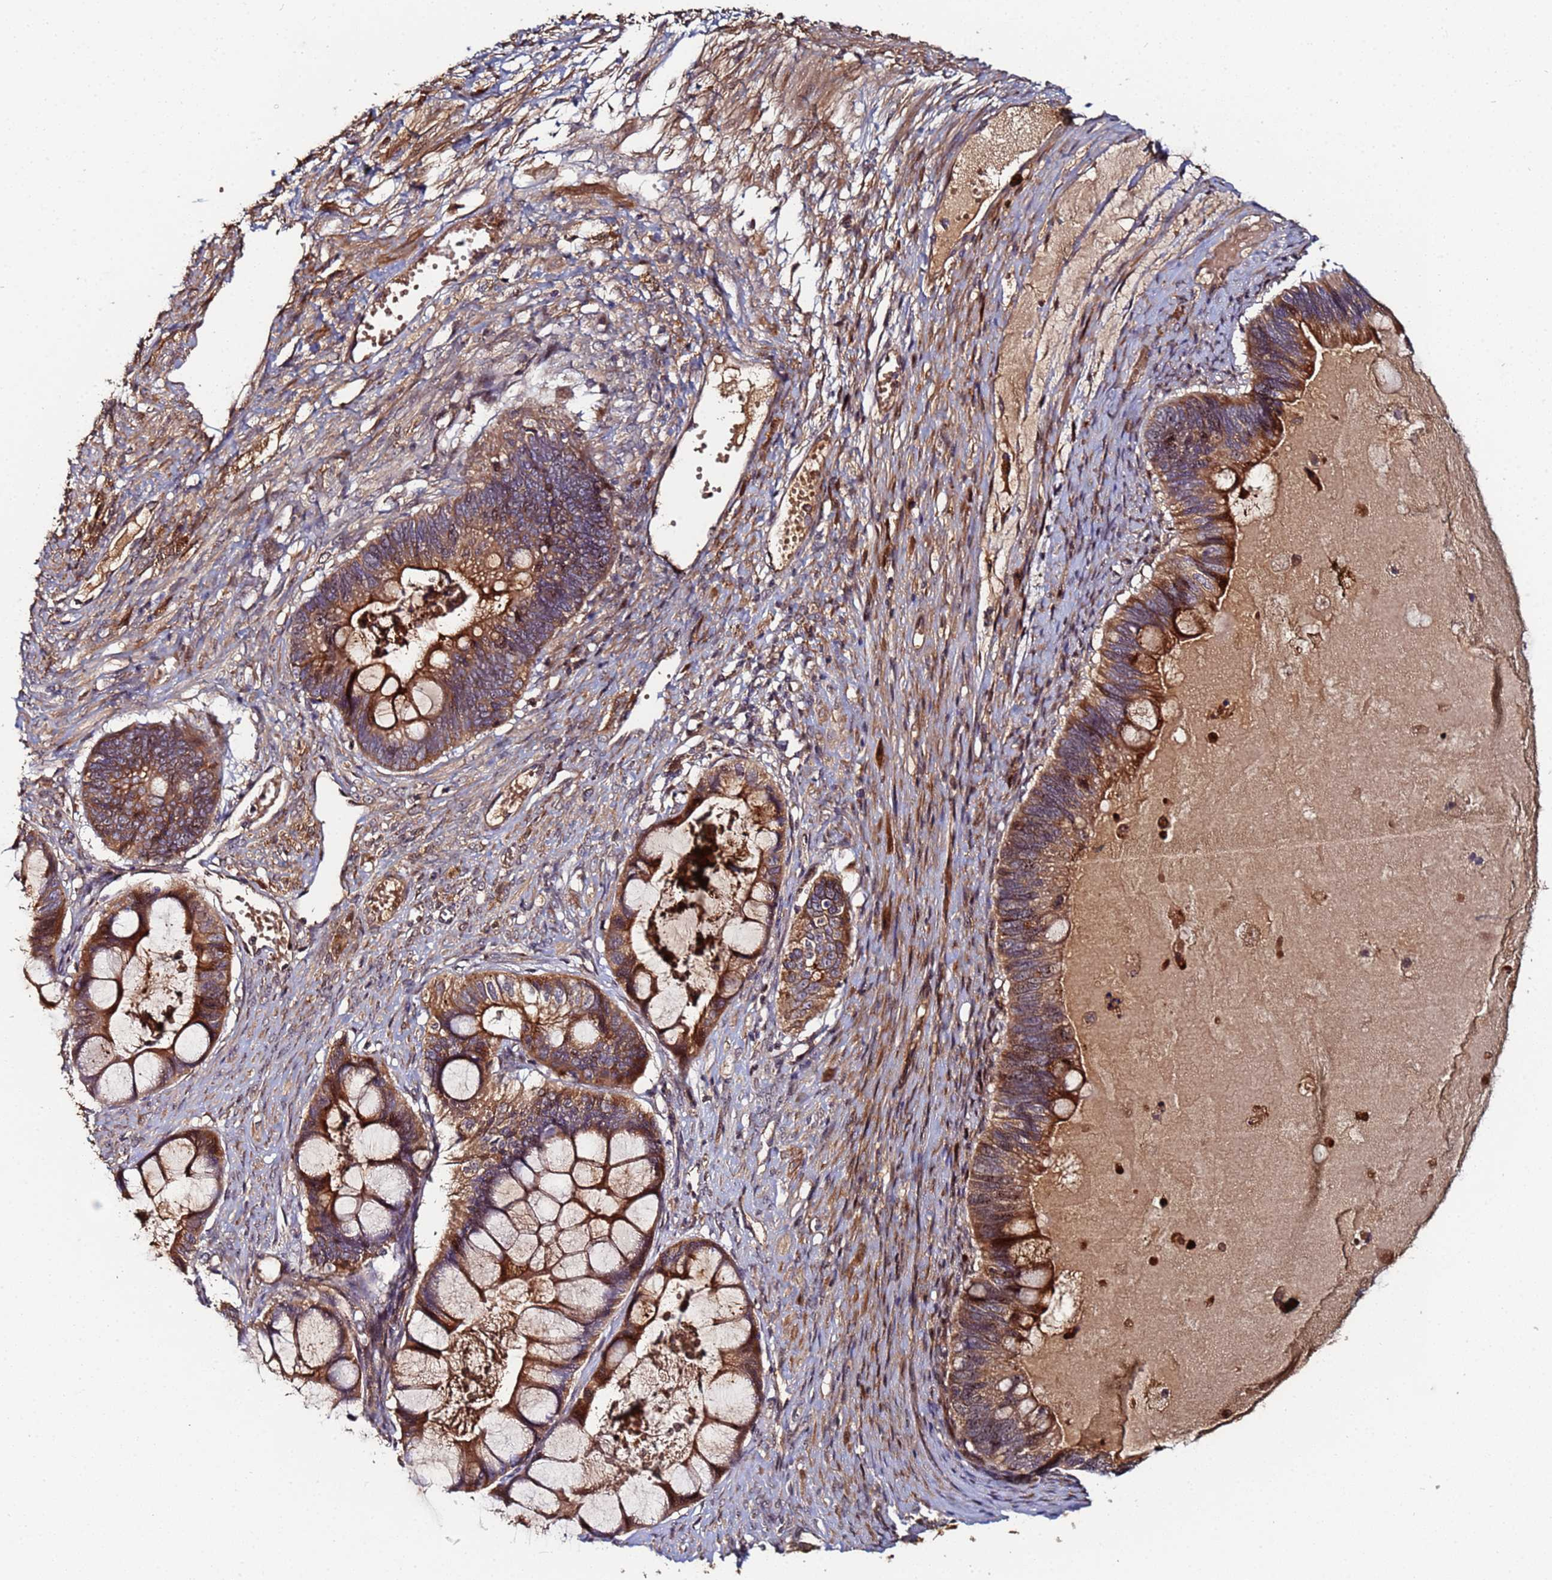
{"staining": {"intensity": "moderate", "quantity": ">75%", "location": "cytoplasmic/membranous,nuclear"}, "tissue": "ovarian cancer", "cell_type": "Tumor cells", "image_type": "cancer", "snomed": [{"axis": "morphology", "description": "Cystadenocarcinoma, mucinous, NOS"}, {"axis": "topography", "description": "Ovary"}], "caption": "Protein staining shows moderate cytoplasmic/membranous and nuclear staining in about >75% of tumor cells in mucinous cystadenocarcinoma (ovarian). Nuclei are stained in blue.", "gene": "OSER1", "patient": {"sex": "female", "age": 61}}